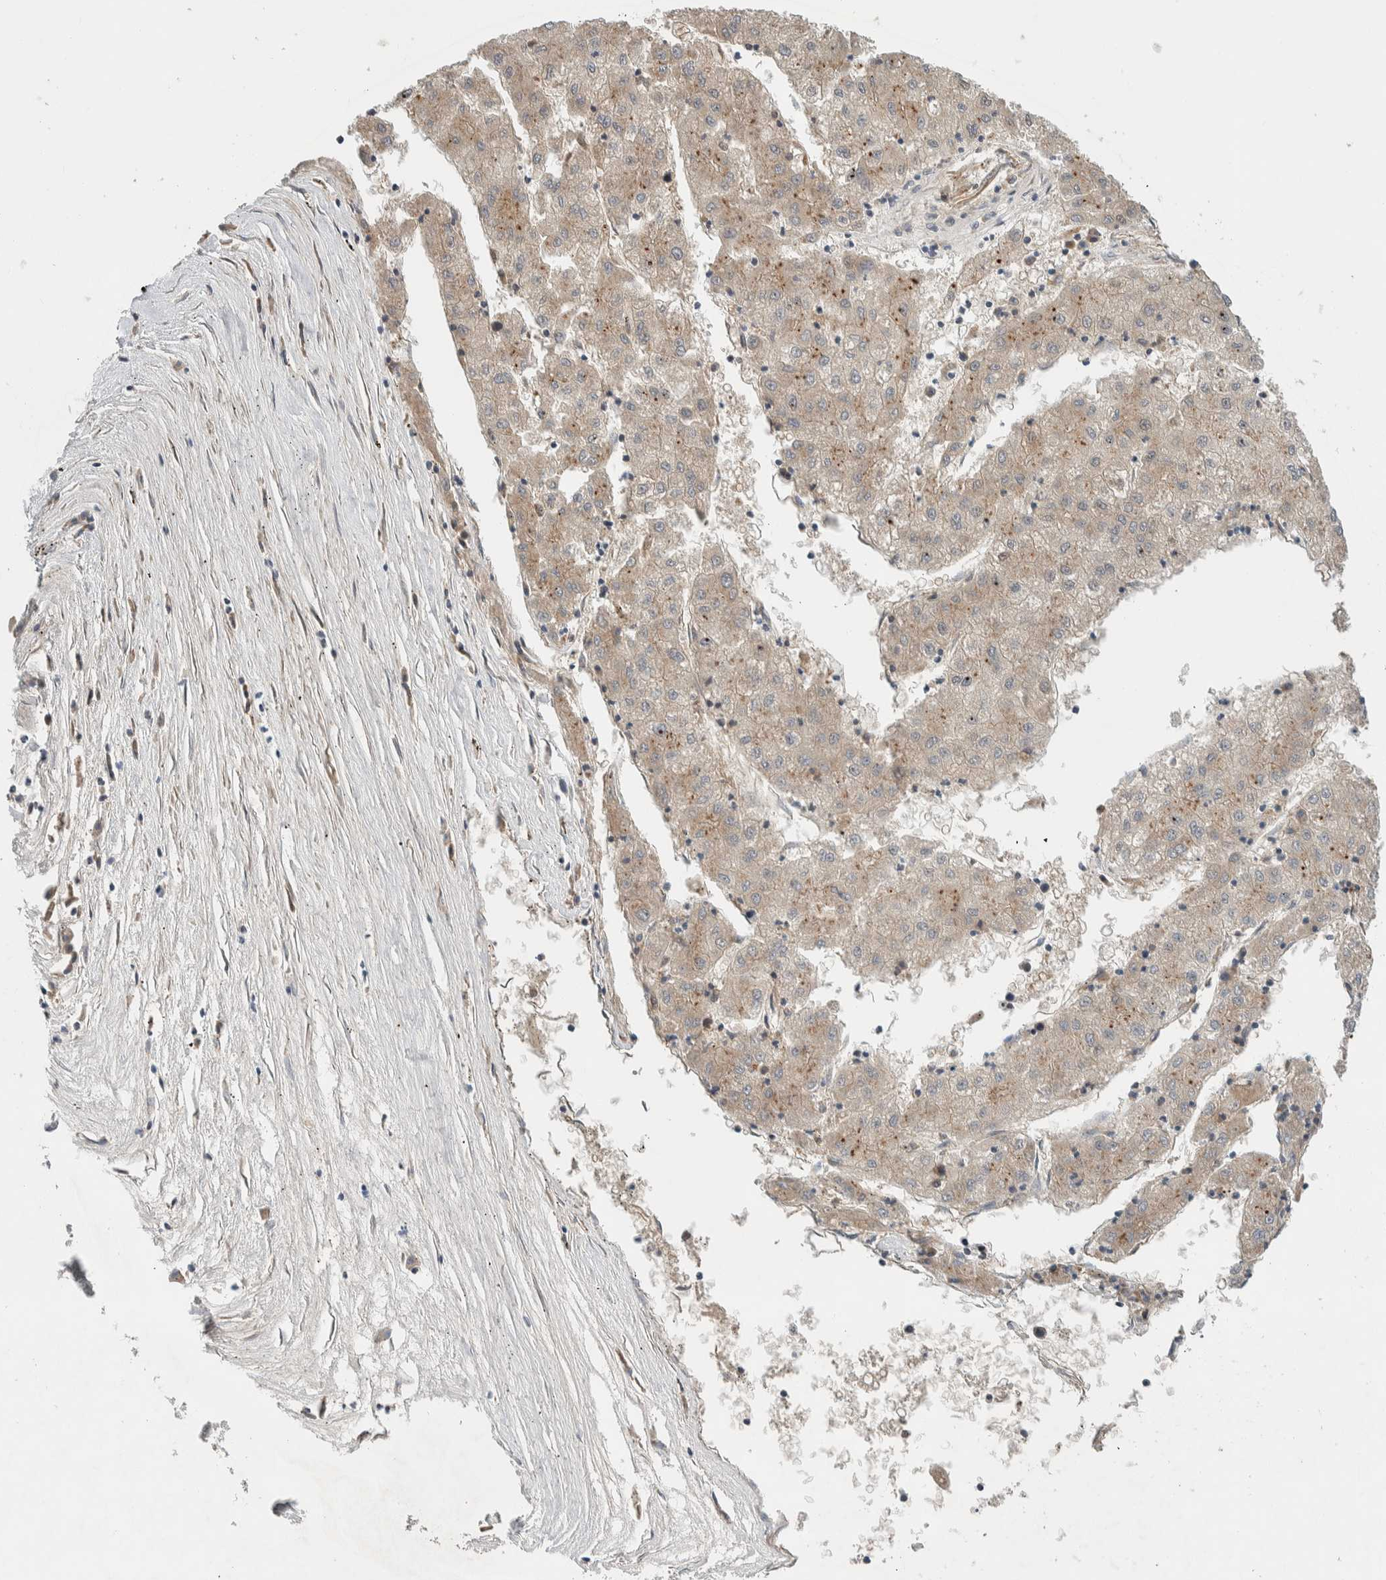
{"staining": {"intensity": "weak", "quantity": "25%-75%", "location": "cytoplasmic/membranous"}, "tissue": "liver cancer", "cell_type": "Tumor cells", "image_type": "cancer", "snomed": [{"axis": "morphology", "description": "Carcinoma, Hepatocellular, NOS"}, {"axis": "topography", "description": "Liver"}], "caption": "DAB immunohistochemical staining of liver cancer shows weak cytoplasmic/membranous protein staining in about 25%-75% of tumor cells. Nuclei are stained in blue.", "gene": "DEPTOR", "patient": {"sex": "male", "age": 72}}